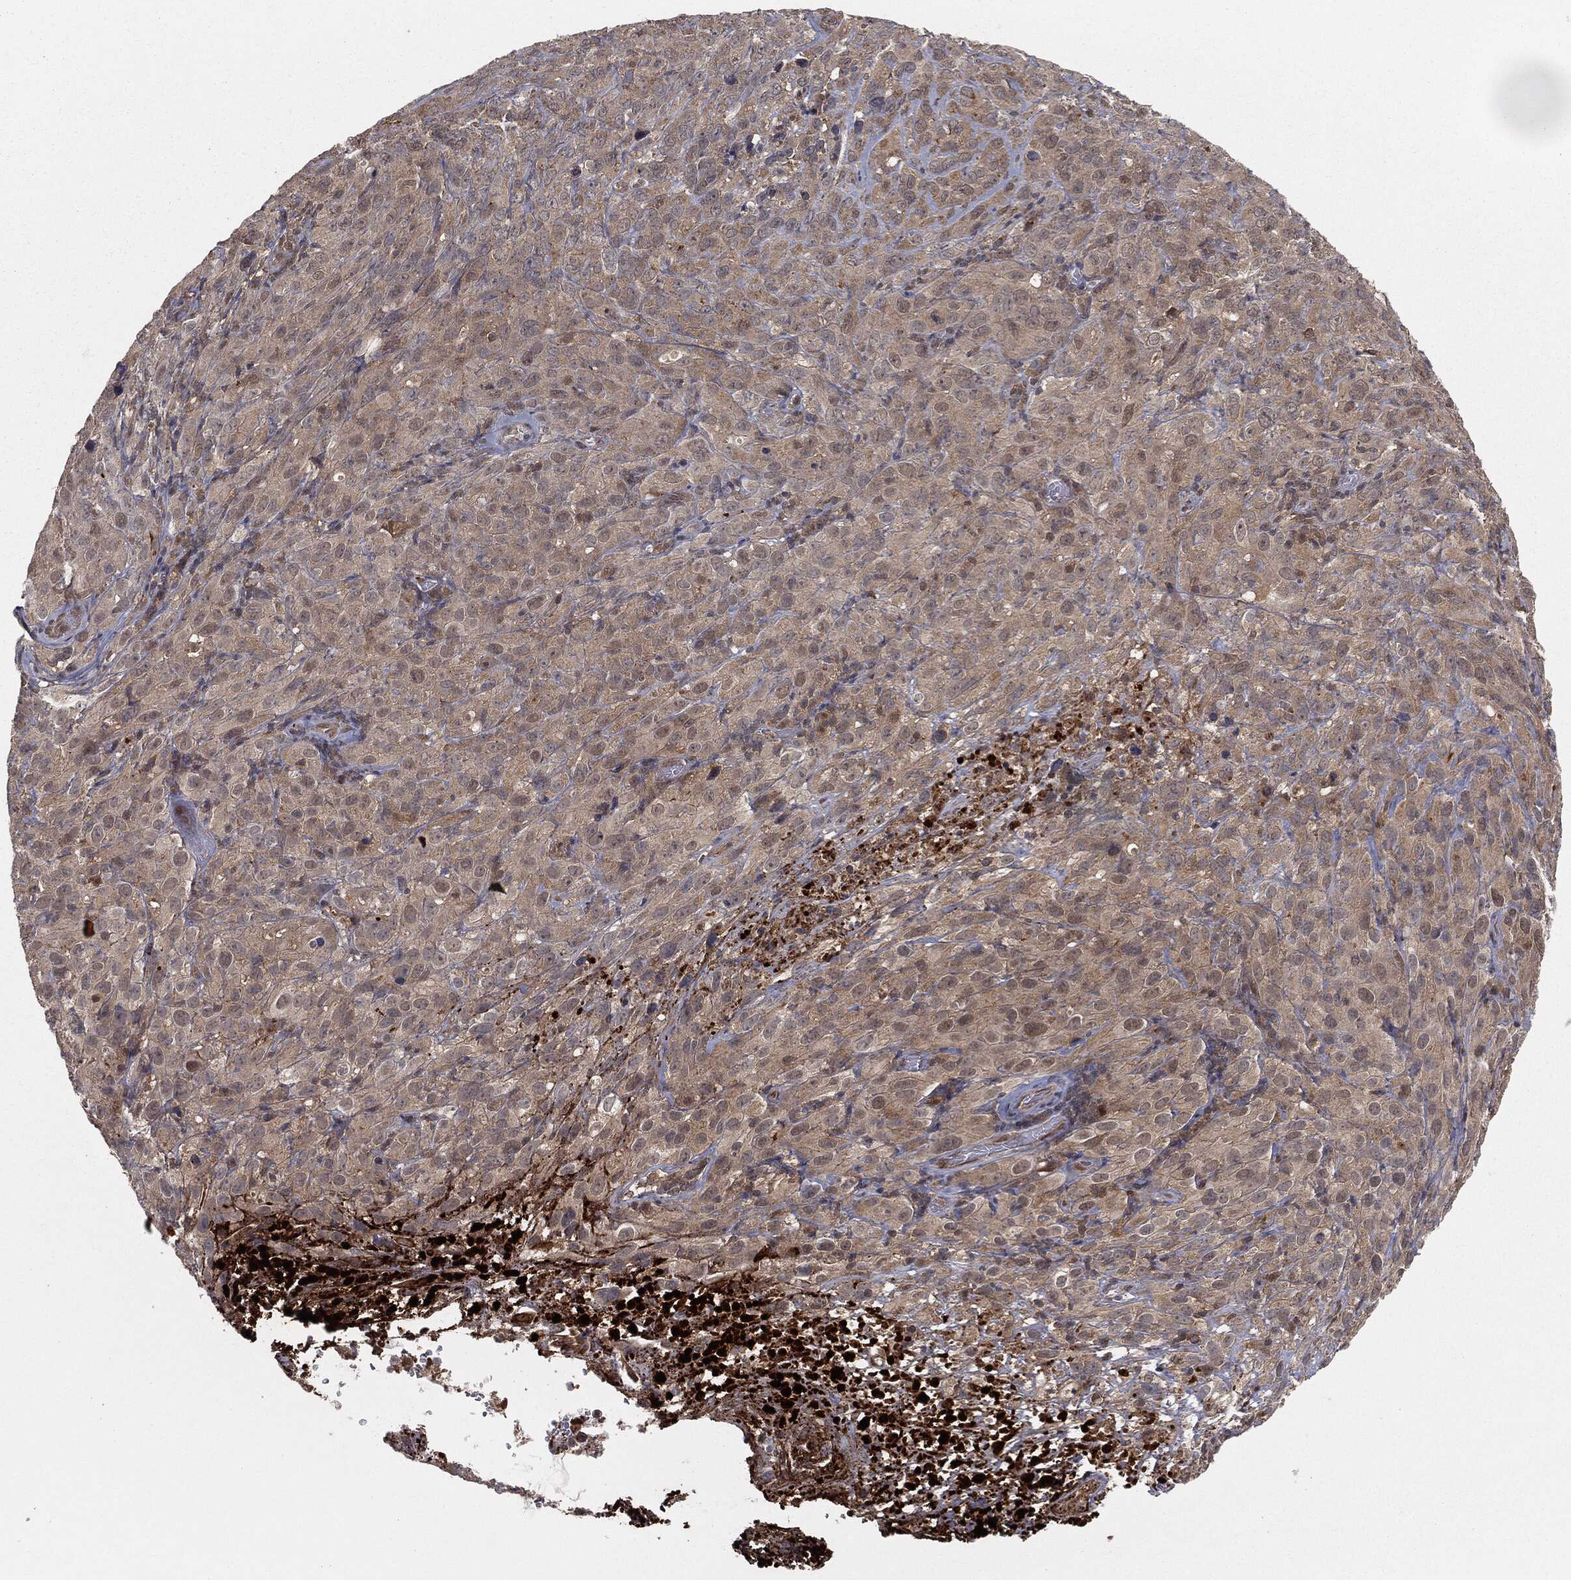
{"staining": {"intensity": "weak", "quantity": "25%-75%", "location": "cytoplasmic/membranous,nuclear"}, "tissue": "cervical cancer", "cell_type": "Tumor cells", "image_type": "cancer", "snomed": [{"axis": "morphology", "description": "Squamous cell carcinoma, NOS"}, {"axis": "topography", "description": "Cervix"}], "caption": "Protein expression by immunohistochemistry (IHC) reveals weak cytoplasmic/membranous and nuclear staining in about 25%-75% of tumor cells in squamous cell carcinoma (cervical).", "gene": "FBXO7", "patient": {"sex": "female", "age": 51}}